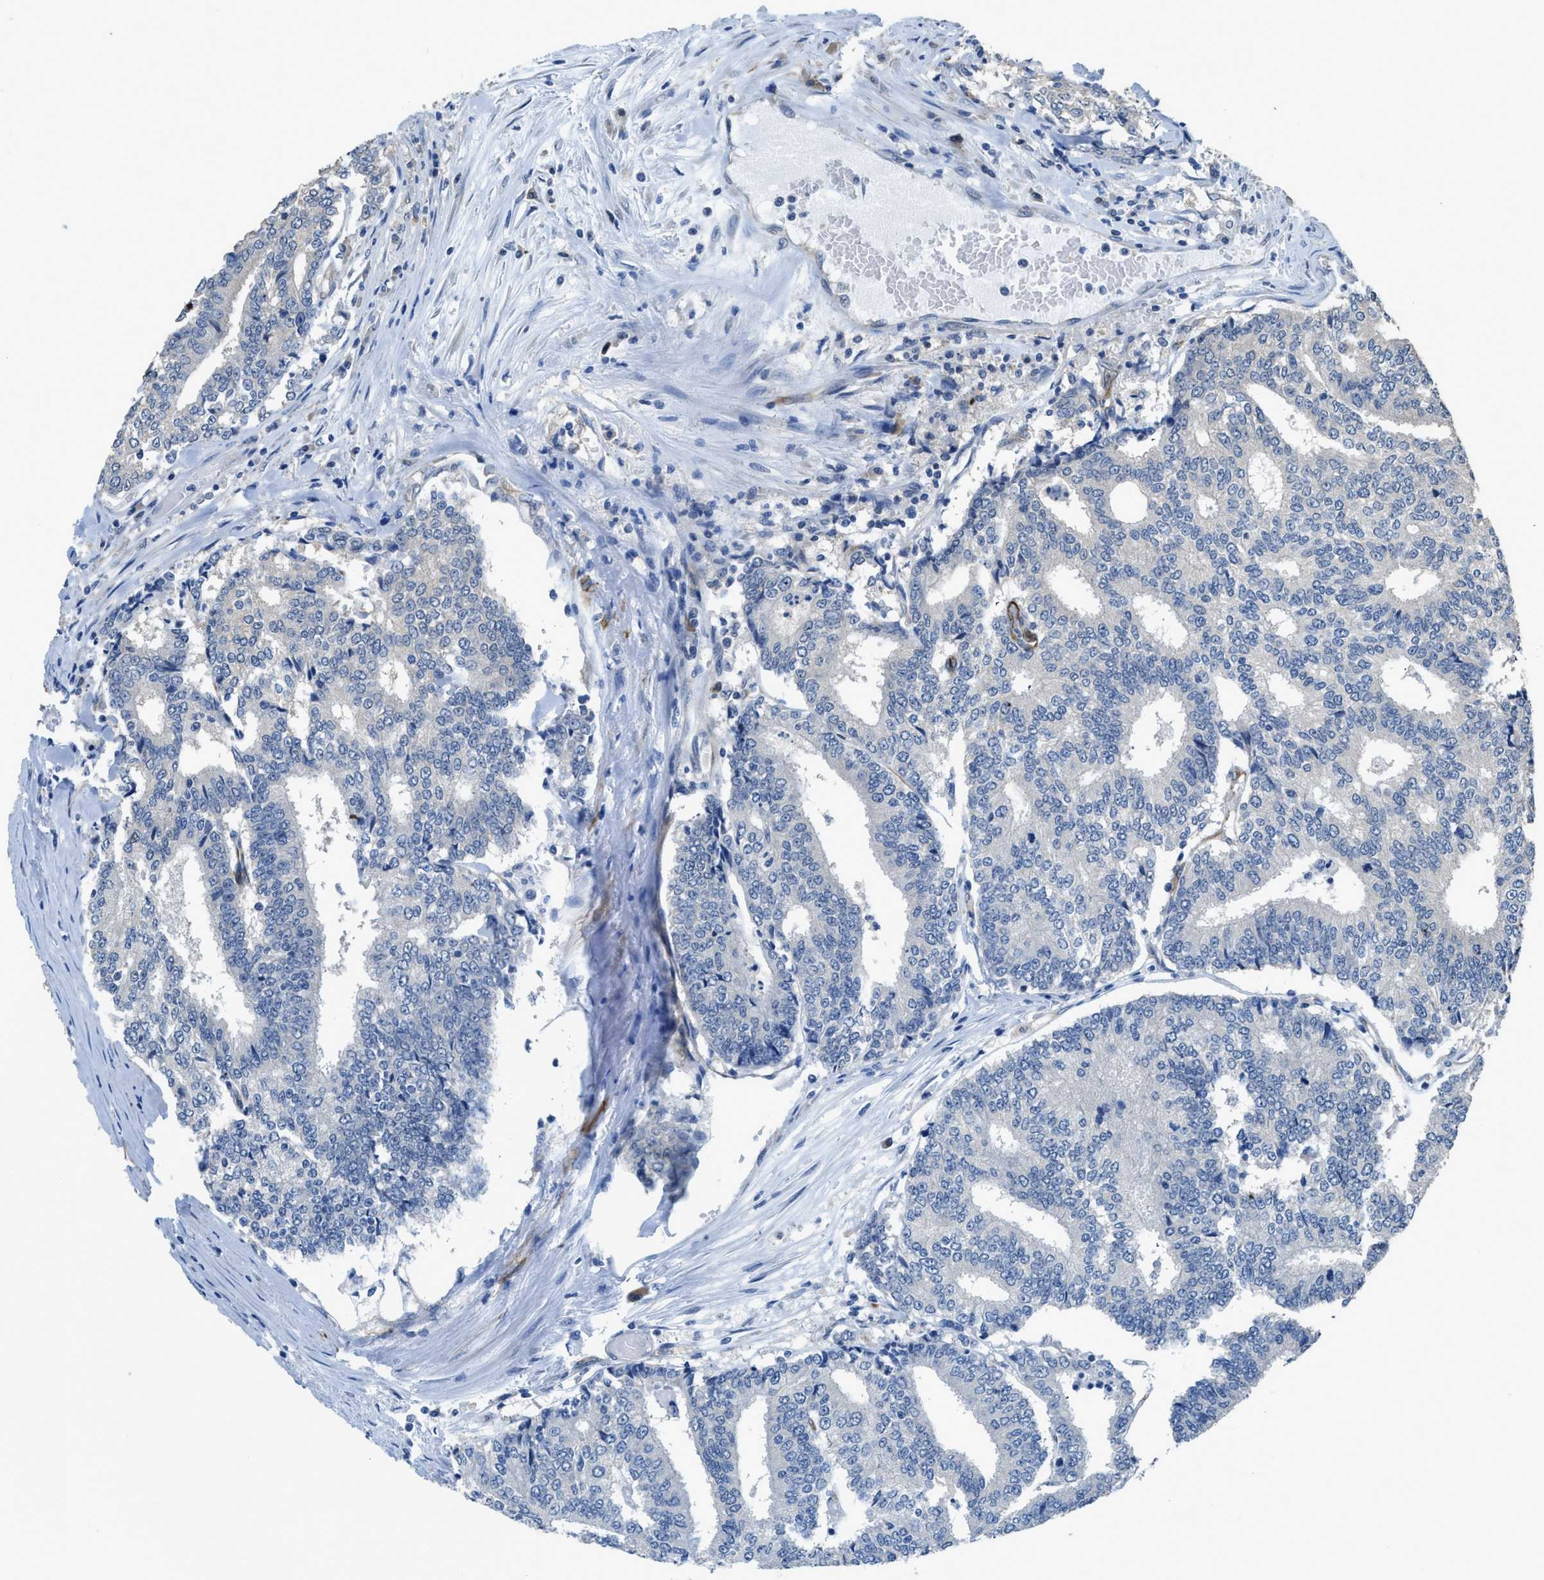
{"staining": {"intensity": "negative", "quantity": "none", "location": "none"}, "tissue": "prostate cancer", "cell_type": "Tumor cells", "image_type": "cancer", "snomed": [{"axis": "morphology", "description": "Normal tissue, NOS"}, {"axis": "morphology", "description": "Adenocarcinoma, High grade"}, {"axis": "topography", "description": "Prostate"}, {"axis": "topography", "description": "Seminal veicle"}], "caption": "IHC of prostate cancer exhibits no expression in tumor cells.", "gene": "SYNM", "patient": {"sex": "male", "age": 55}}